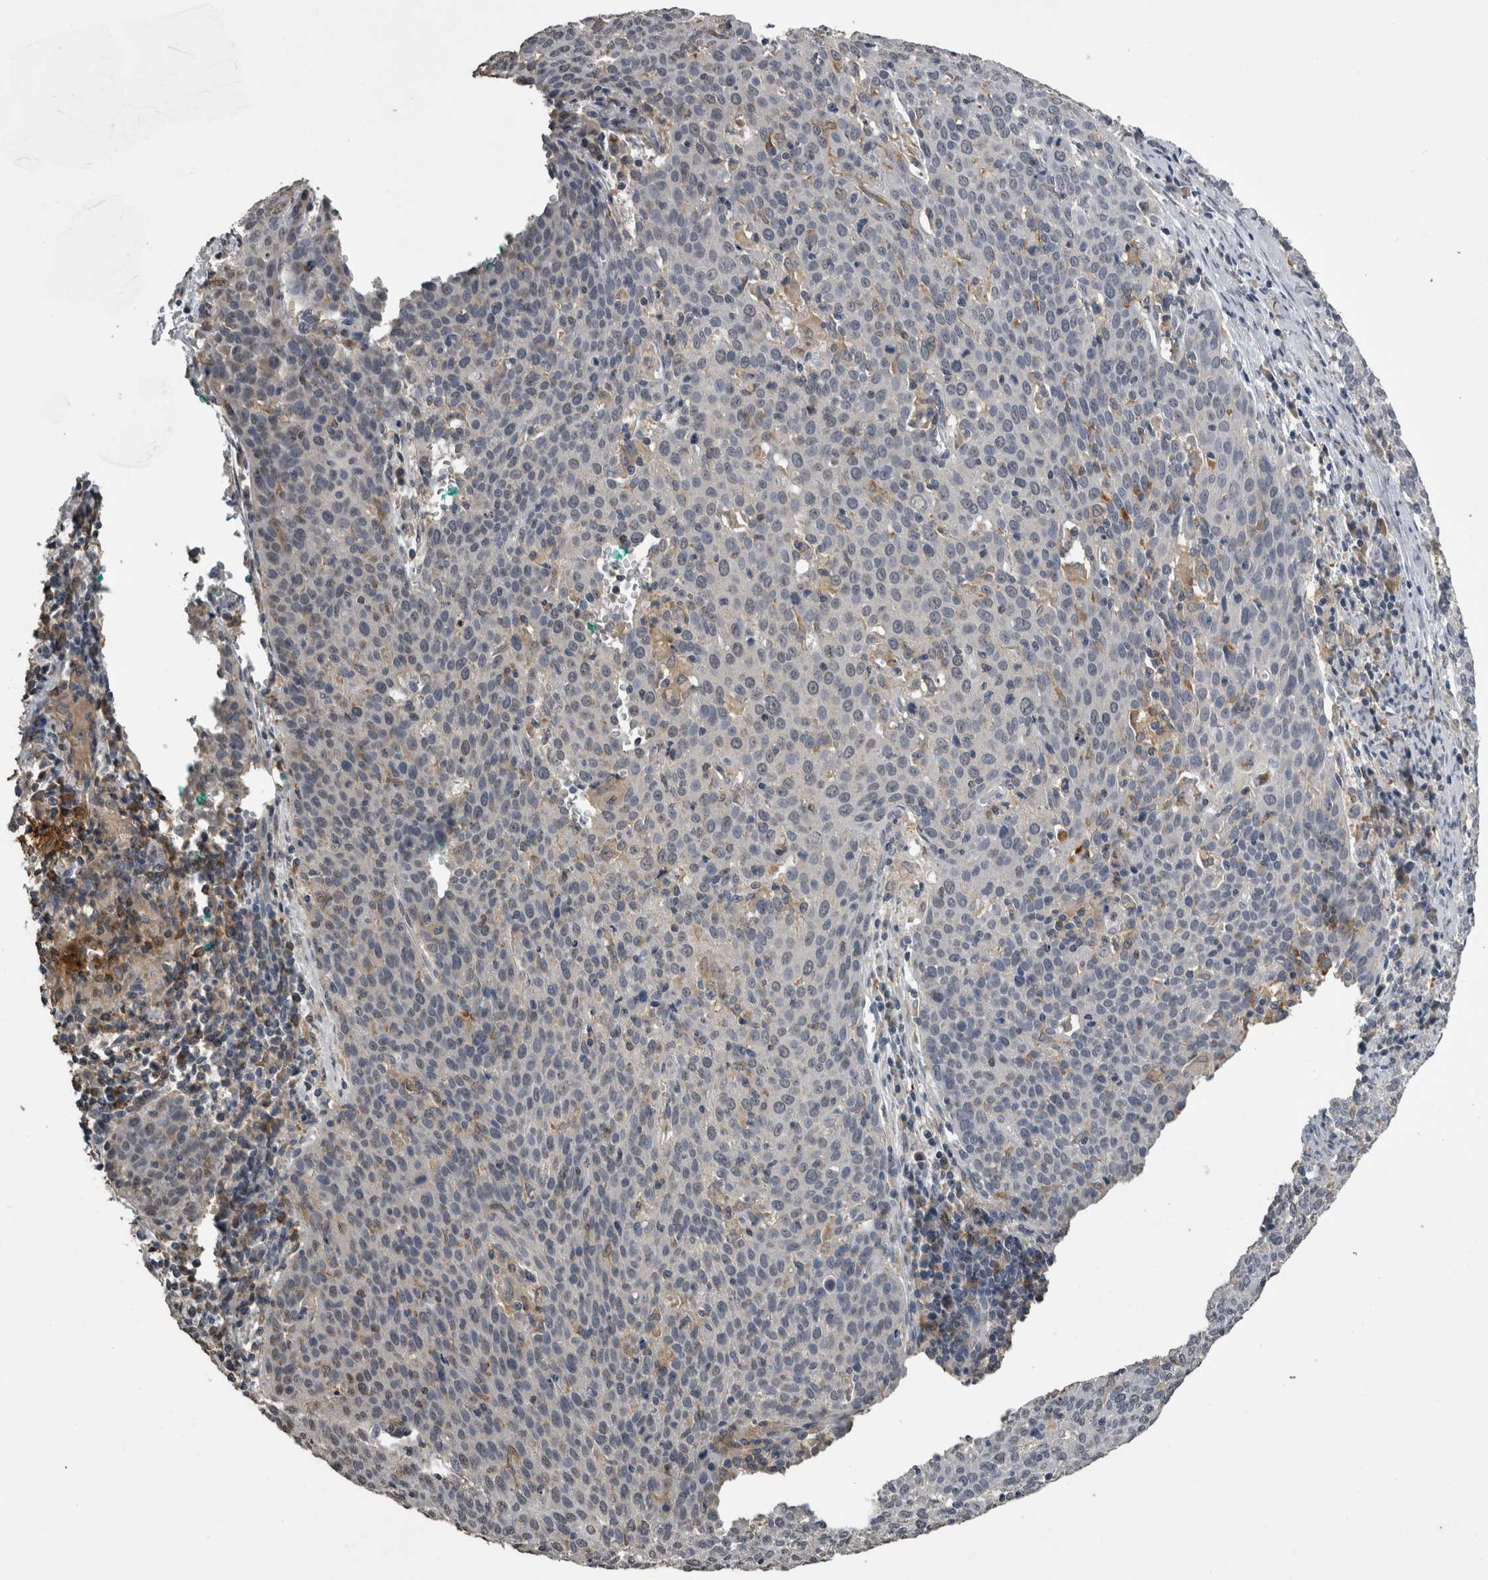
{"staining": {"intensity": "negative", "quantity": "none", "location": "none"}, "tissue": "cervical cancer", "cell_type": "Tumor cells", "image_type": "cancer", "snomed": [{"axis": "morphology", "description": "Squamous cell carcinoma, NOS"}, {"axis": "topography", "description": "Cervix"}], "caption": "Immunohistochemistry photomicrograph of neoplastic tissue: cervical cancer (squamous cell carcinoma) stained with DAB (3,3'-diaminobenzidine) demonstrates no significant protein expression in tumor cells.", "gene": "PIK3AP1", "patient": {"sex": "female", "age": 38}}